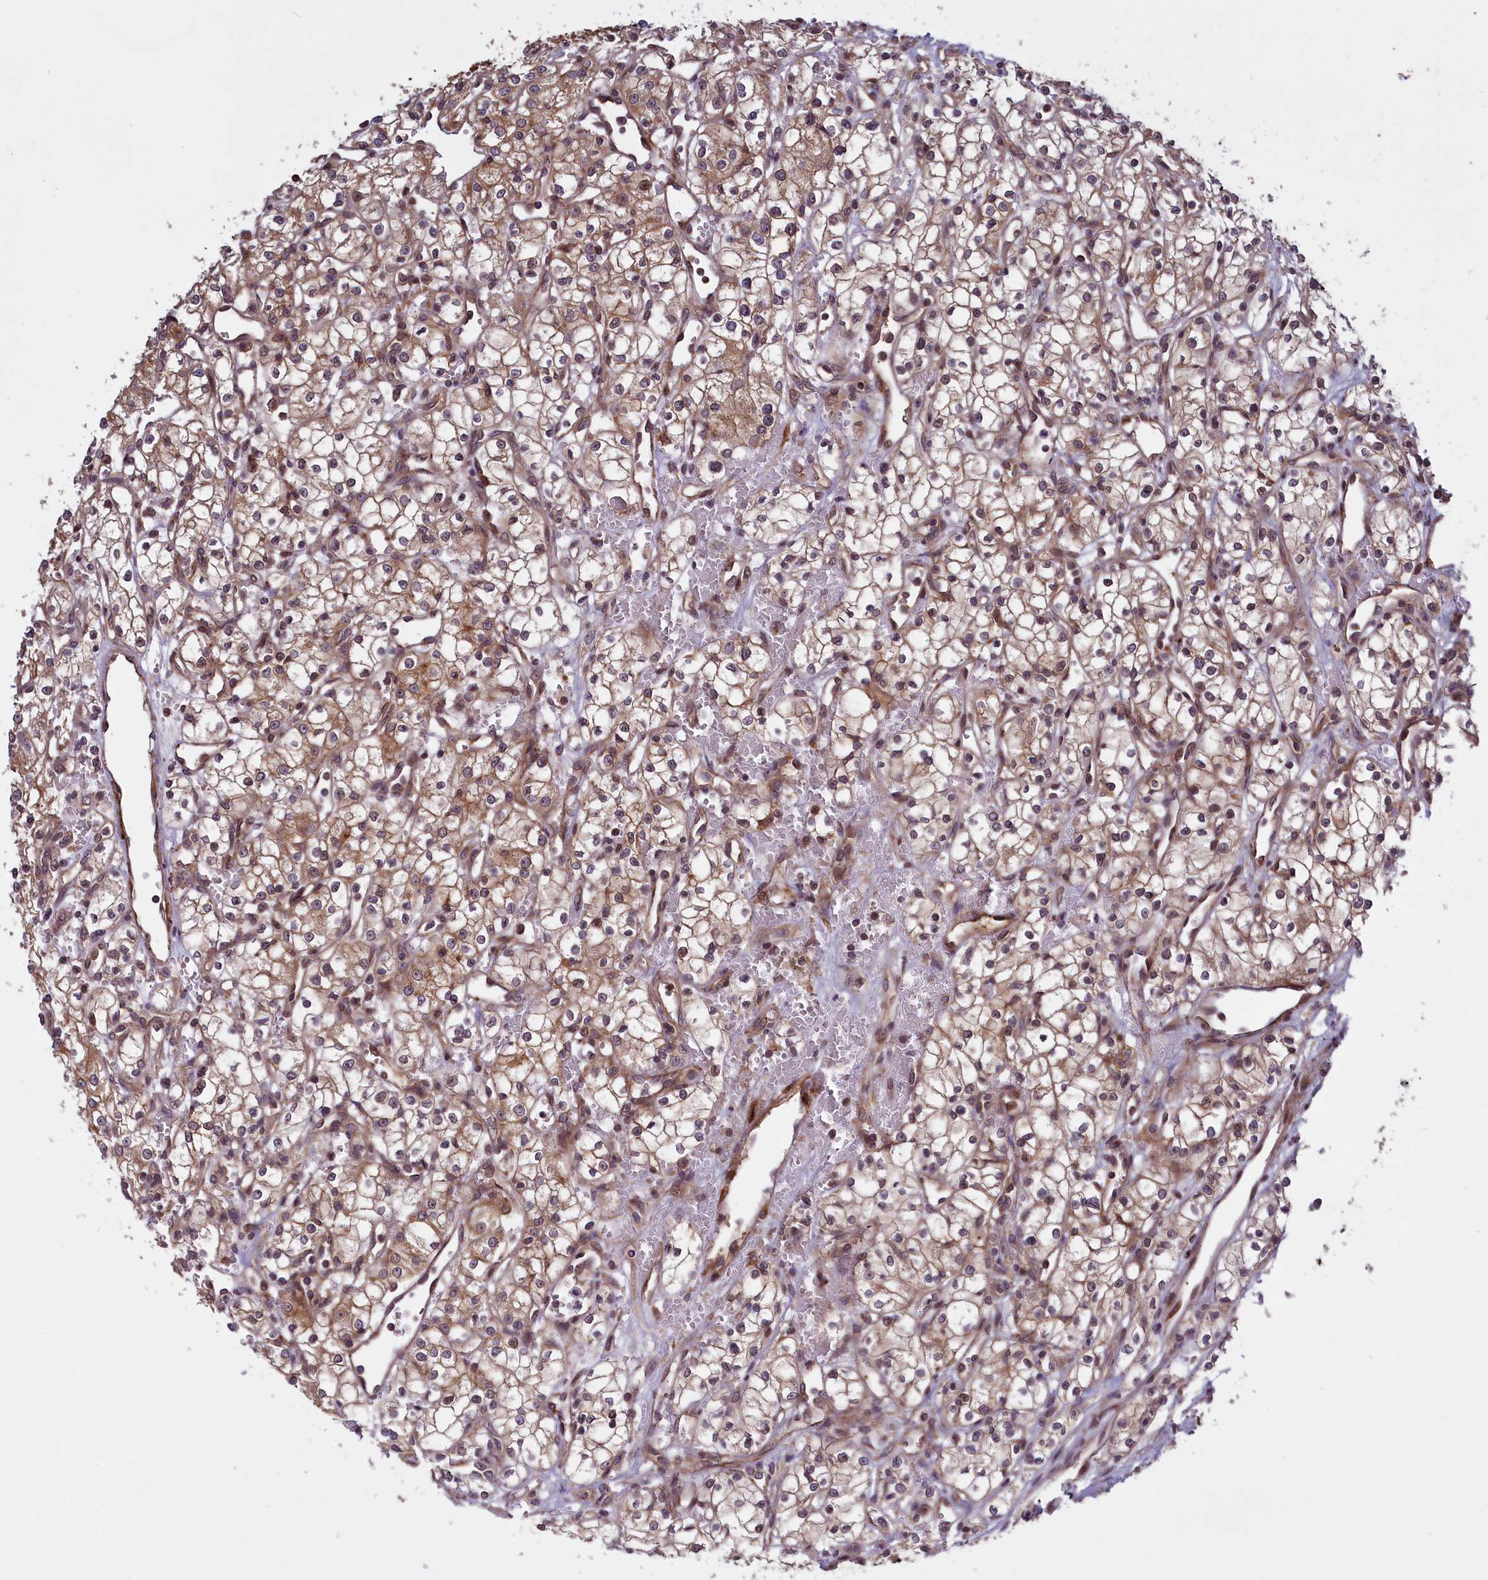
{"staining": {"intensity": "moderate", "quantity": "25%-75%", "location": "cytoplasmic/membranous"}, "tissue": "renal cancer", "cell_type": "Tumor cells", "image_type": "cancer", "snomed": [{"axis": "morphology", "description": "Adenocarcinoma, NOS"}, {"axis": "topography", "description": "Kidney"}], "caption": "Brown immunohistochemical staining in human adenocarcinoma (renal) shows moderate cytoplasmic/membranous positivity in approximately 25%-75% of tumor cells.", "gene": "DENND1B", "patient": {"sex": "male", "age": 59}}